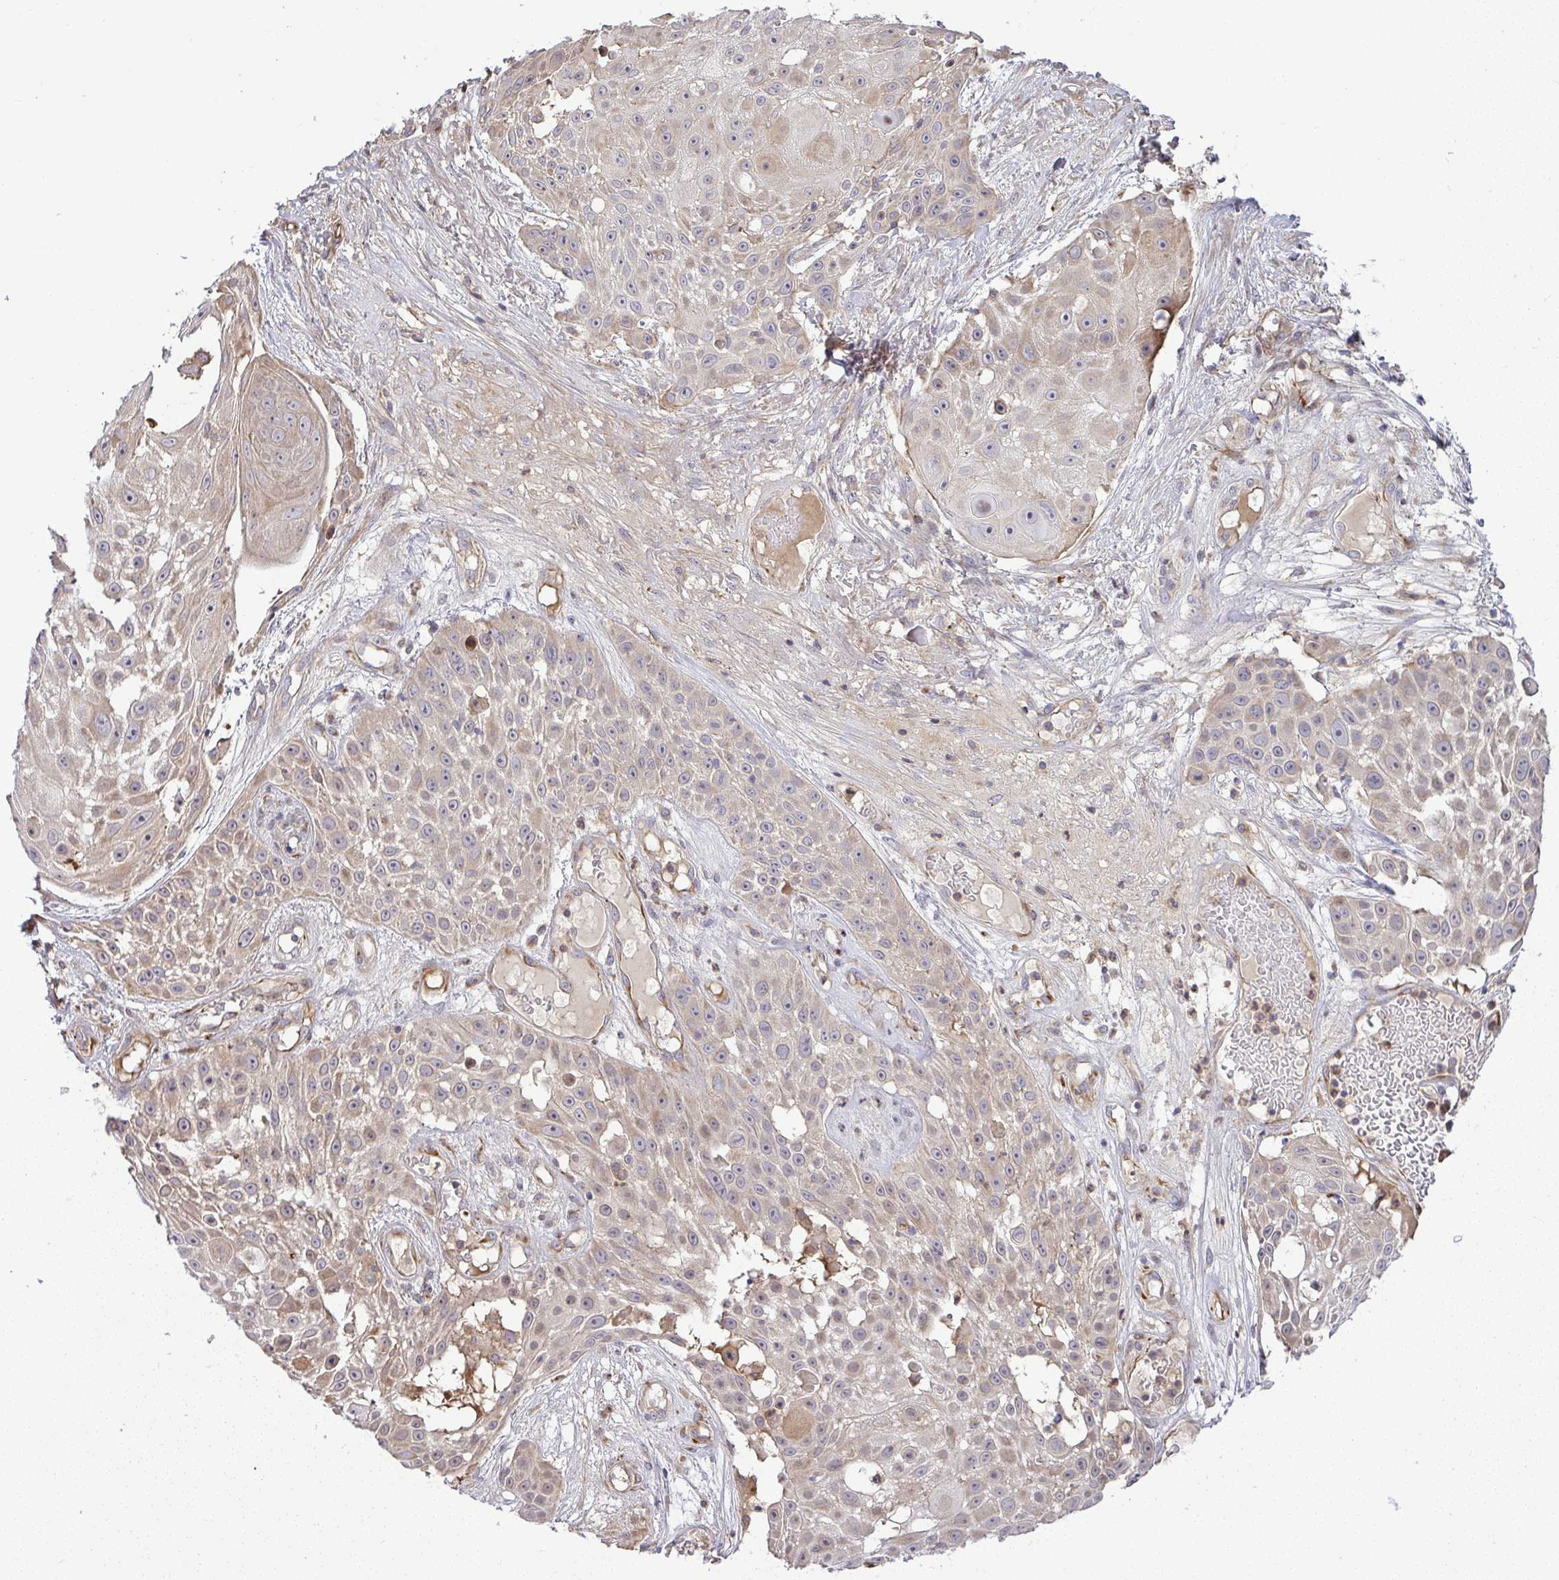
{"staining": {"intensity": "weak", "quantity": "25%-75%", "location": "cytoplasmic/membranous"}, "tissue": "skin cancer", "cell_type": "Tumor cells", "image_type": "cancer", "snomed": [{"axis": "morphology", "description": "Squamous cell carcinoma, NOS"}, {"axis": "topography", "description": "Skin"}], "caption": "Immunohistochemical staining of skin cancer demonstrates low levels of weak cytoplasmic/membranous protein expression in approximately 25%-75% of tumor cells. (DAB IHC, brown staining for protein, blue staining for nuclei).", "gene": "GRID2", "patient": {"sex": "female", "age": 86}}